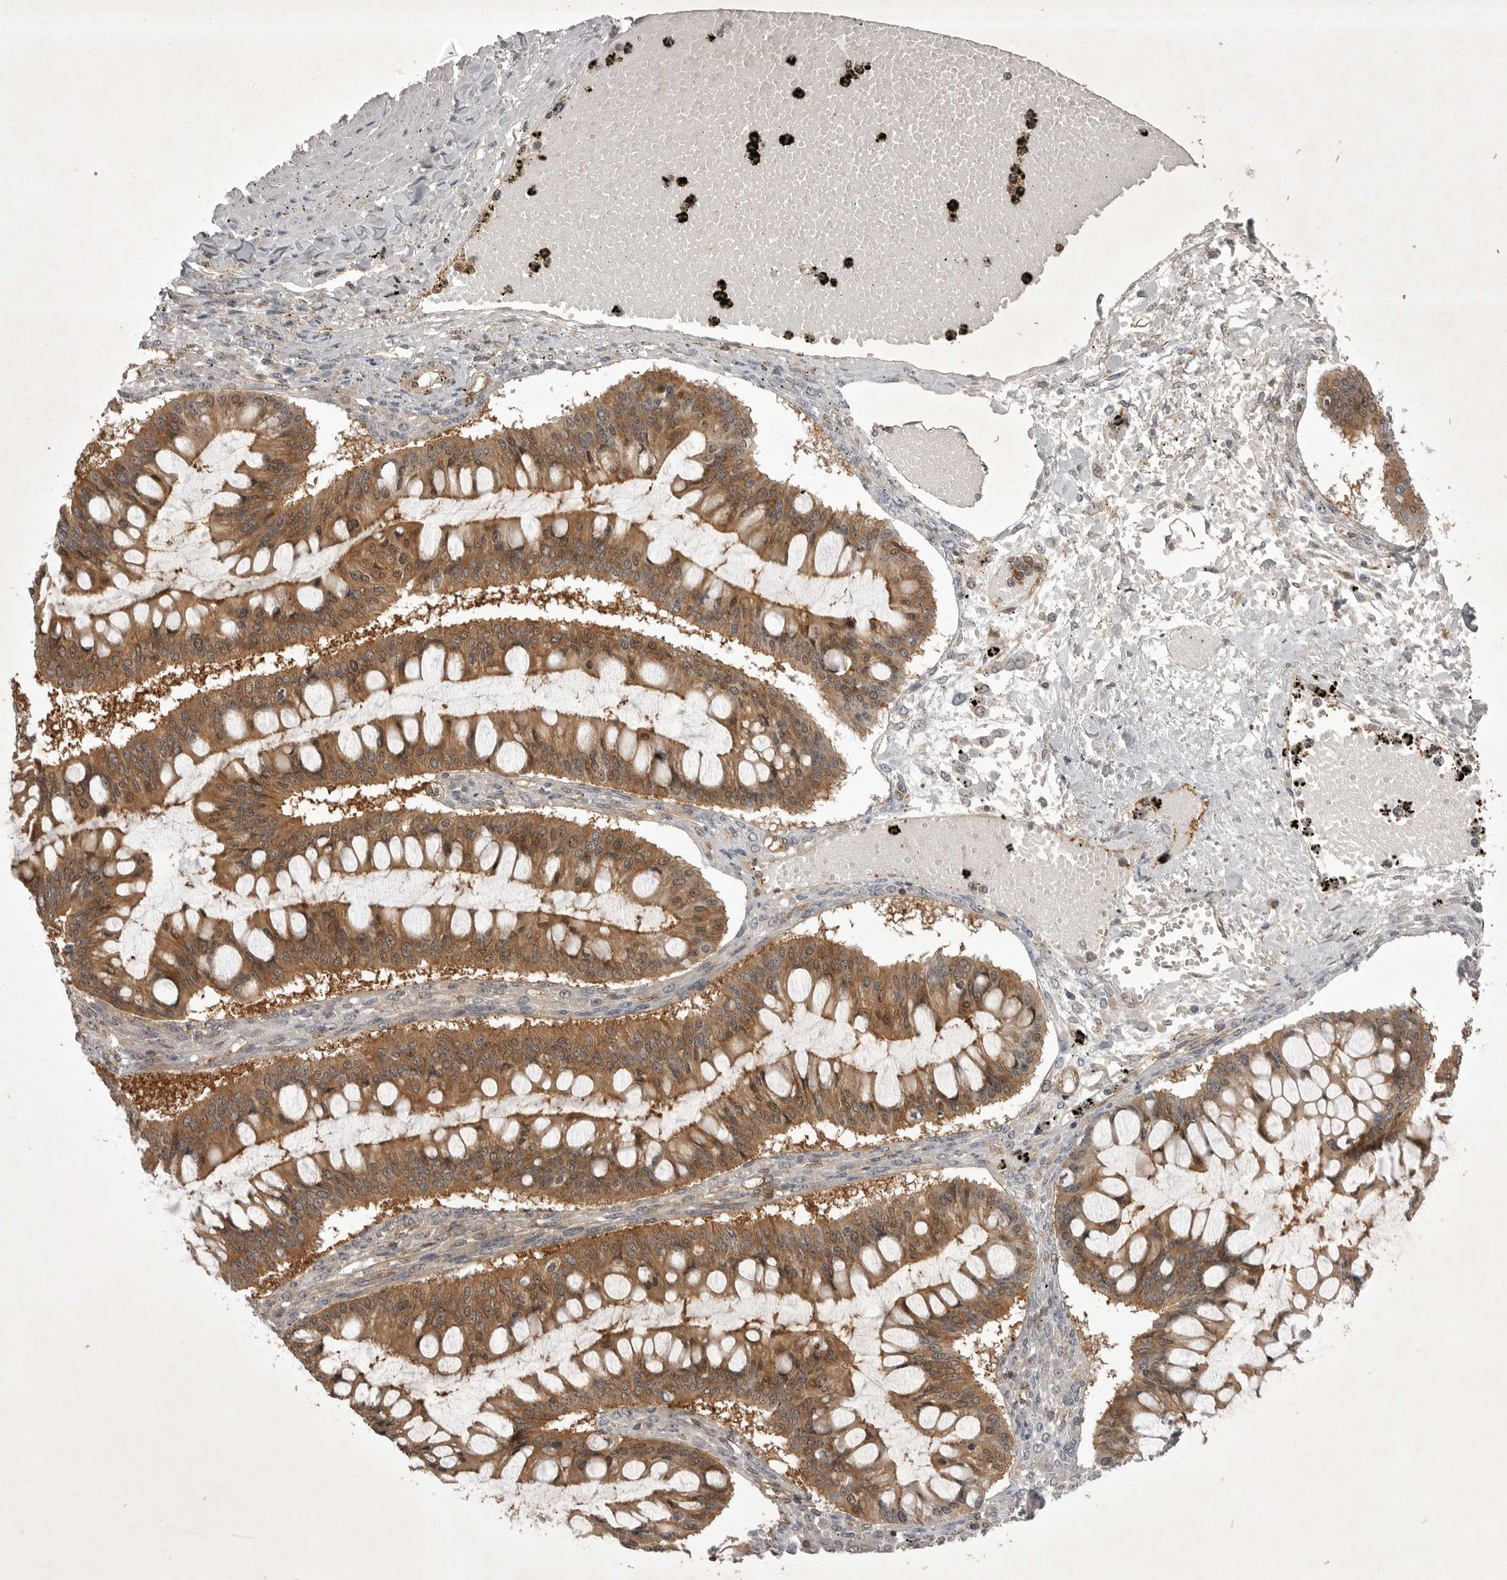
{"staining": {"intensity": "moderate", "quantity": ">75%", "location": "cytoplasmic/membranous"}, "tissue": "ovarian cancer", "cell_type": "Tumor cells", "image_type": "cancer", "snomed": [{"axis": "morphology", "description": "Cystadenocarcinoma, mucinous, NOS"}, {"axis": "topography", "description": "Ovary"}], "caption": "Immunohistochemistry (IHC) of human ovarian mucinous cystadenocarcinoma shows medium levels of moderate cytoplasmic/membranous expression in approximately >75% of tumor cells. (Brightfield microscopy of DAB IHC at high magnification).", "gene": "STK24", "patient": {"sex": "female", "age": 73}}